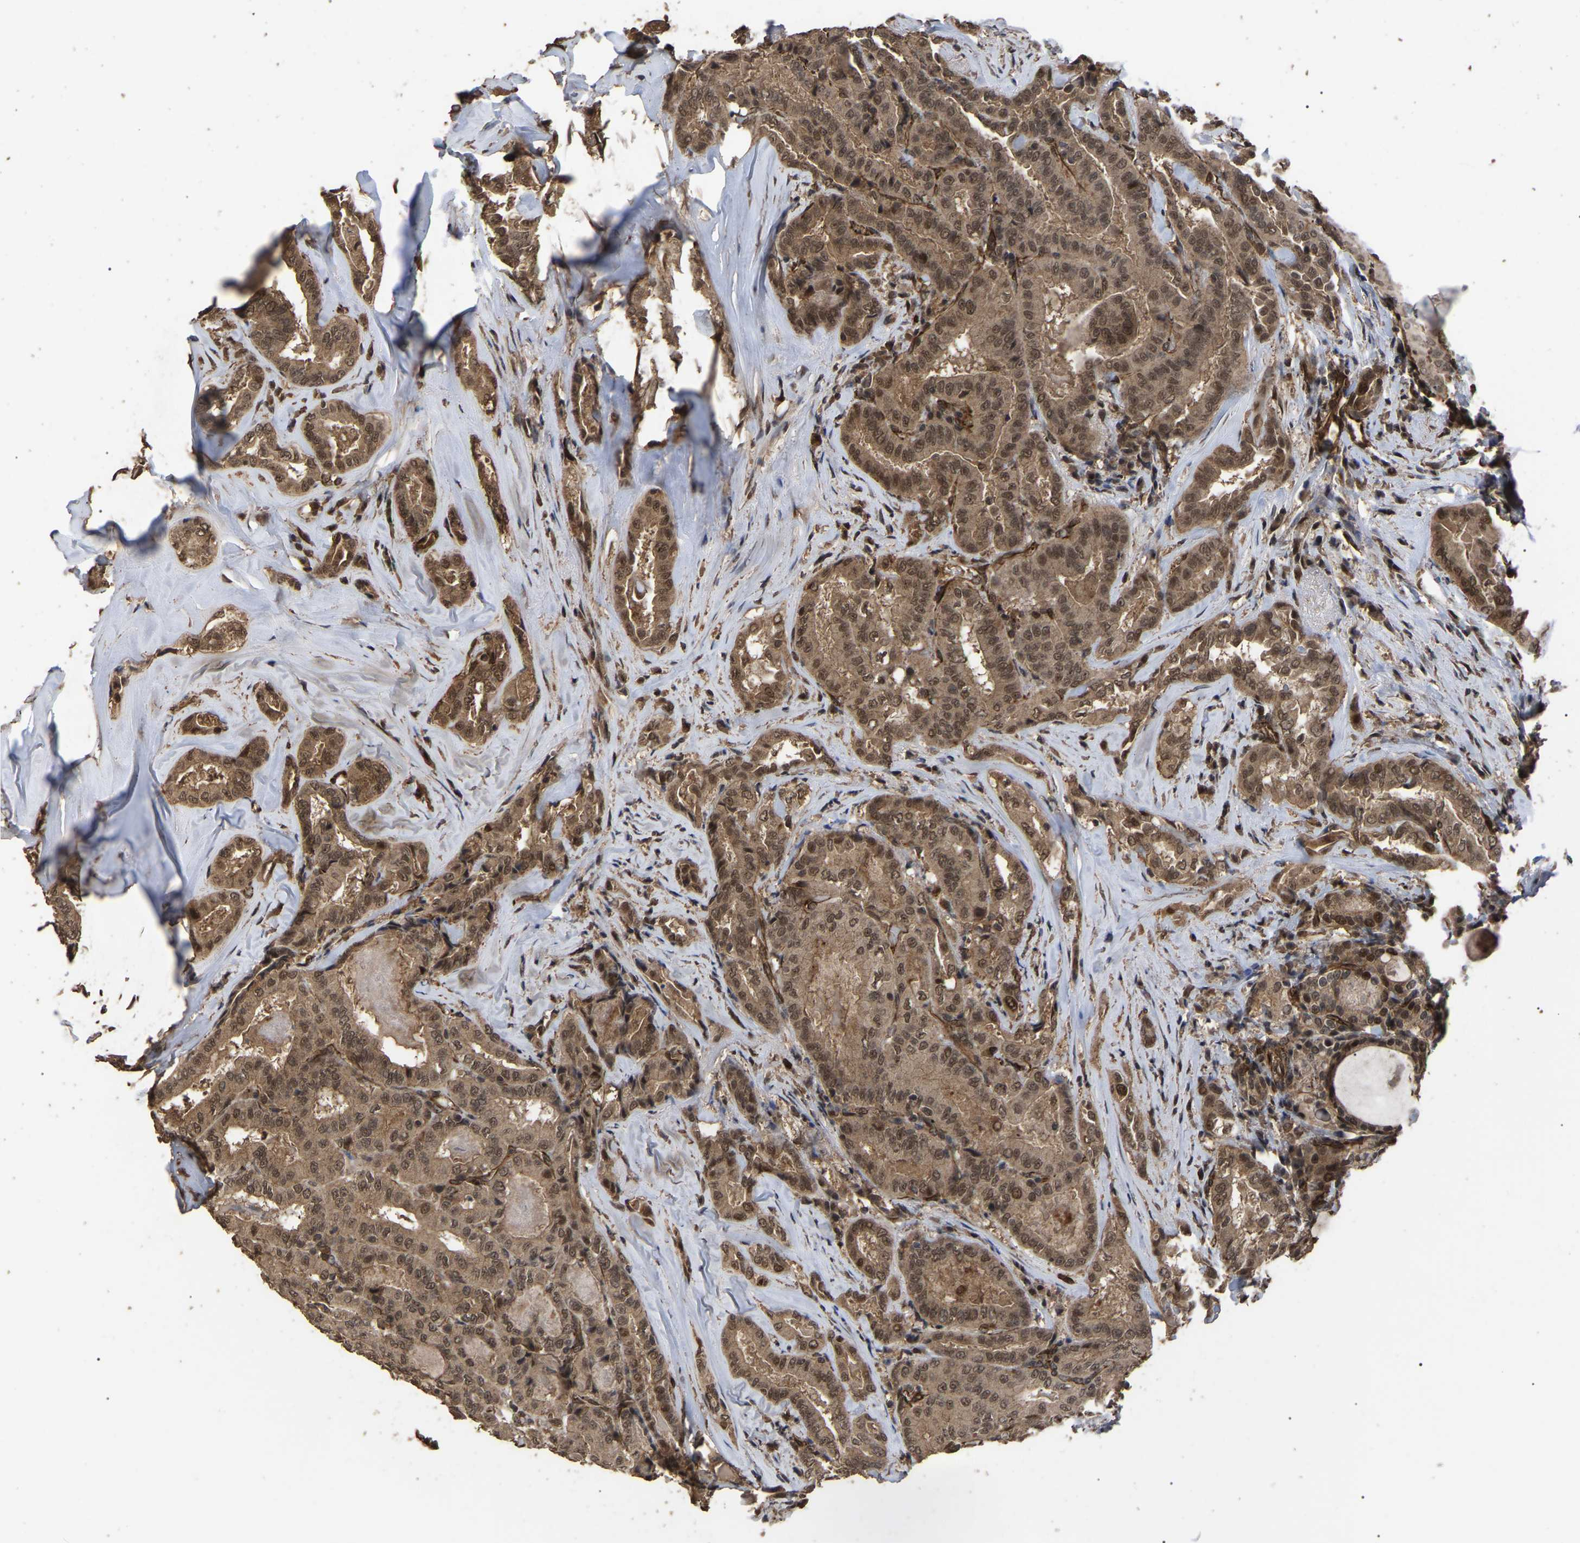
{"staining": {"intensity": "moderate", "quantity": ">75%", "location": "cytoplasmic/membranous,nuclear"}, "tissue": "thyroid cancer", "cell_type": "Tumor cells", "image_type": "cancer", "snomed": [{"axis": "morphology", "description": "Papillary adenocarcinoma, NOS"}, {"axis": "topography", "description": "Thyroid gland"}], "caption": "An immunohistochemistry (IHC) micrograph of tumor tissue is shown. Protein staining in brown highlights moderate cytoplasmic/membranous and nuclear positivity in papillary adenocarcinoma (thyroid) within tumor cells.", "gene": "FAM161B", "patient": {"sex": "female", "age": 42}}